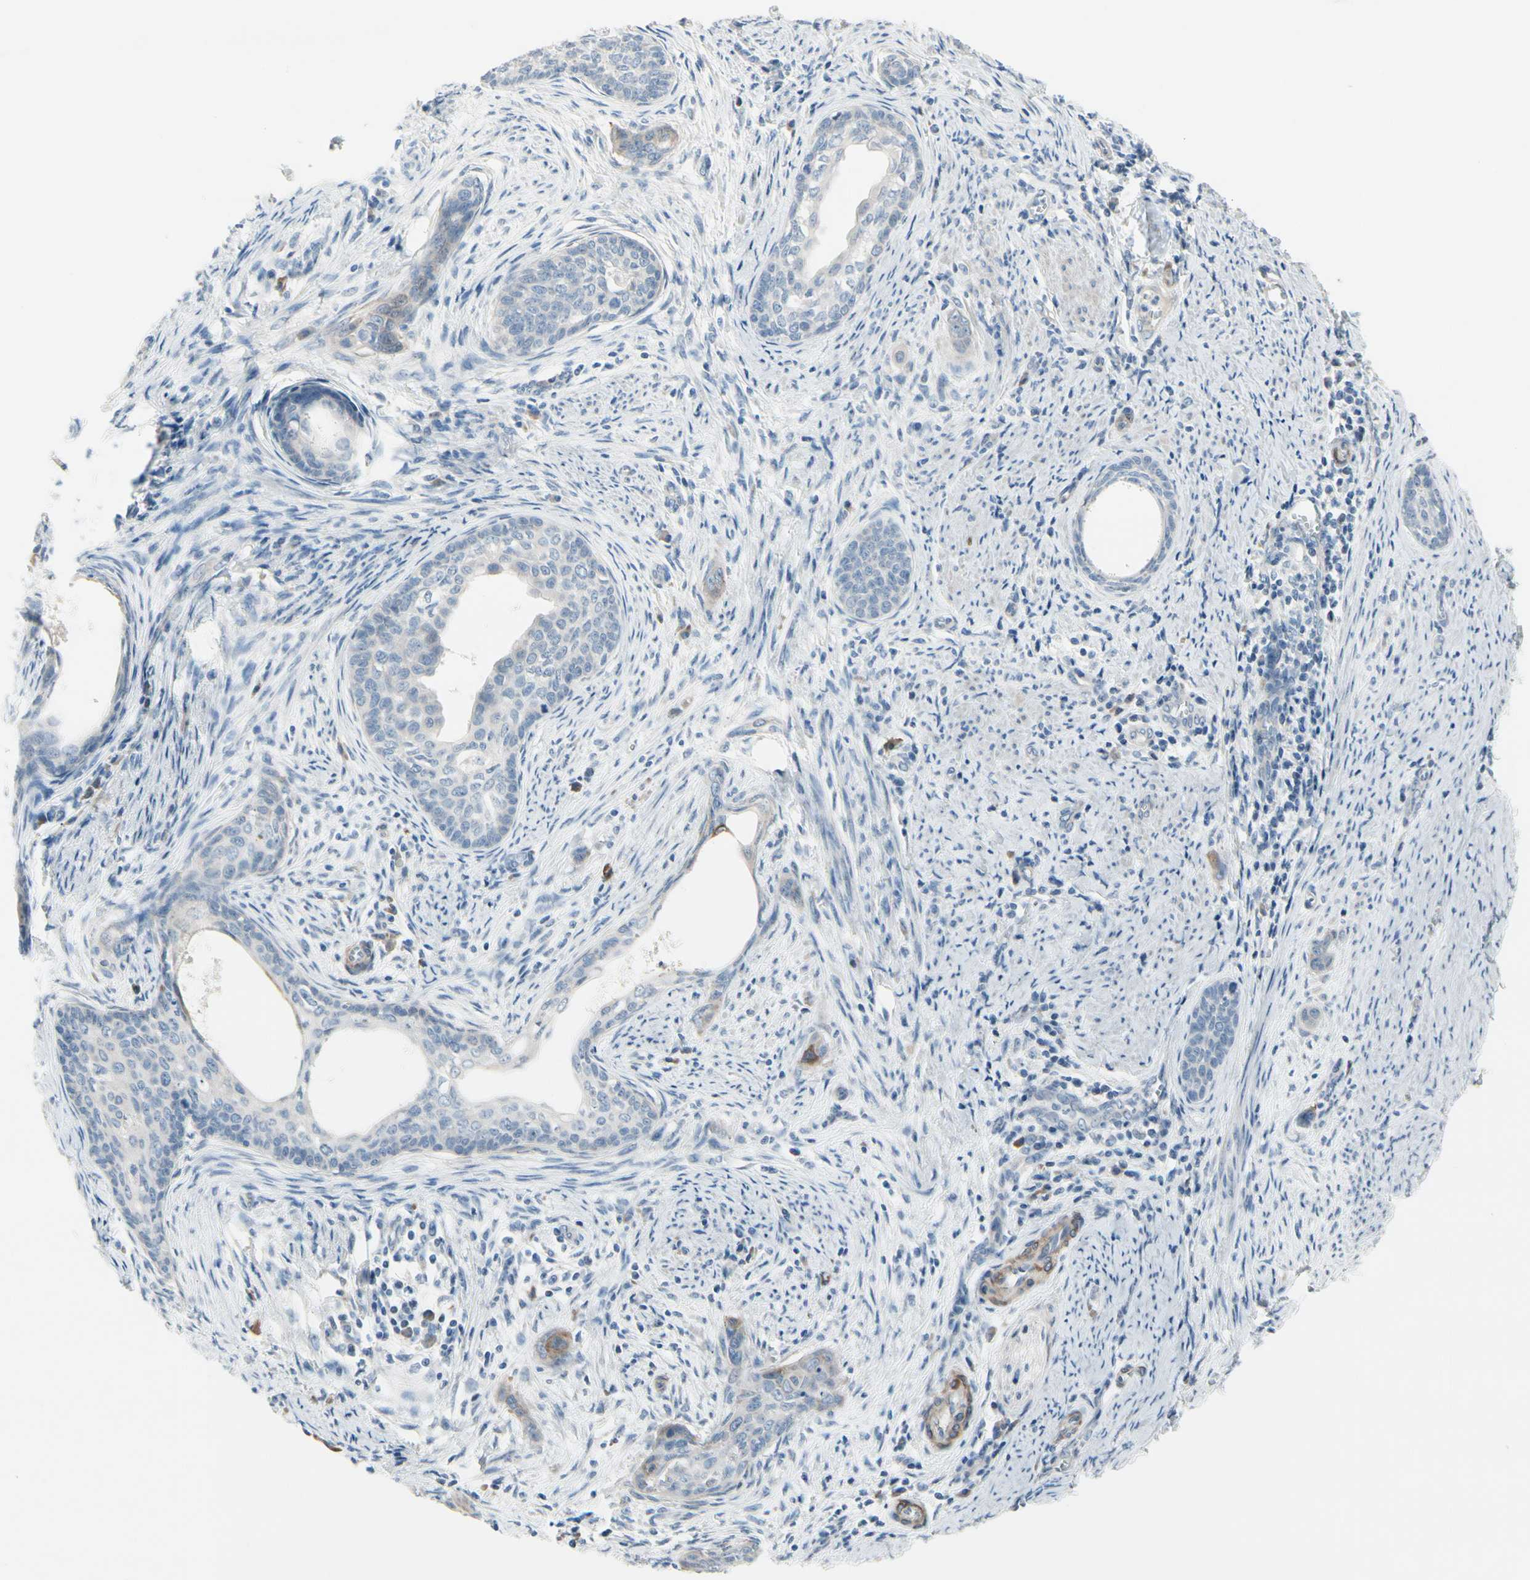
{"staining": {"intensity": "negative", "quantity": "none", "location": "none"}, "tissue": "cervical cancer", "cell_type": "Tumor cells", "image_type": "cancer", "snomed": [{"axis": "morphology", "description": "Squamous cell carcinoma, NOS"}, {"axis": "topography", "description": "Cervix"}], "caption": "High magnification brightfield microscopy of squamous cell carcinoma (cervical) stained with DAB (3,3'-diaminobenzidine) (brown) and counterstained with hematoxylin (blue): tumor cells show no significant expression. Brightfield microscopy of immunohistochemistry stained with DAB (brown) and hematoxylin (blue), captured at high magnification.", "gene": "MAP2", "patient": {"sex": "female", "age": 33}}